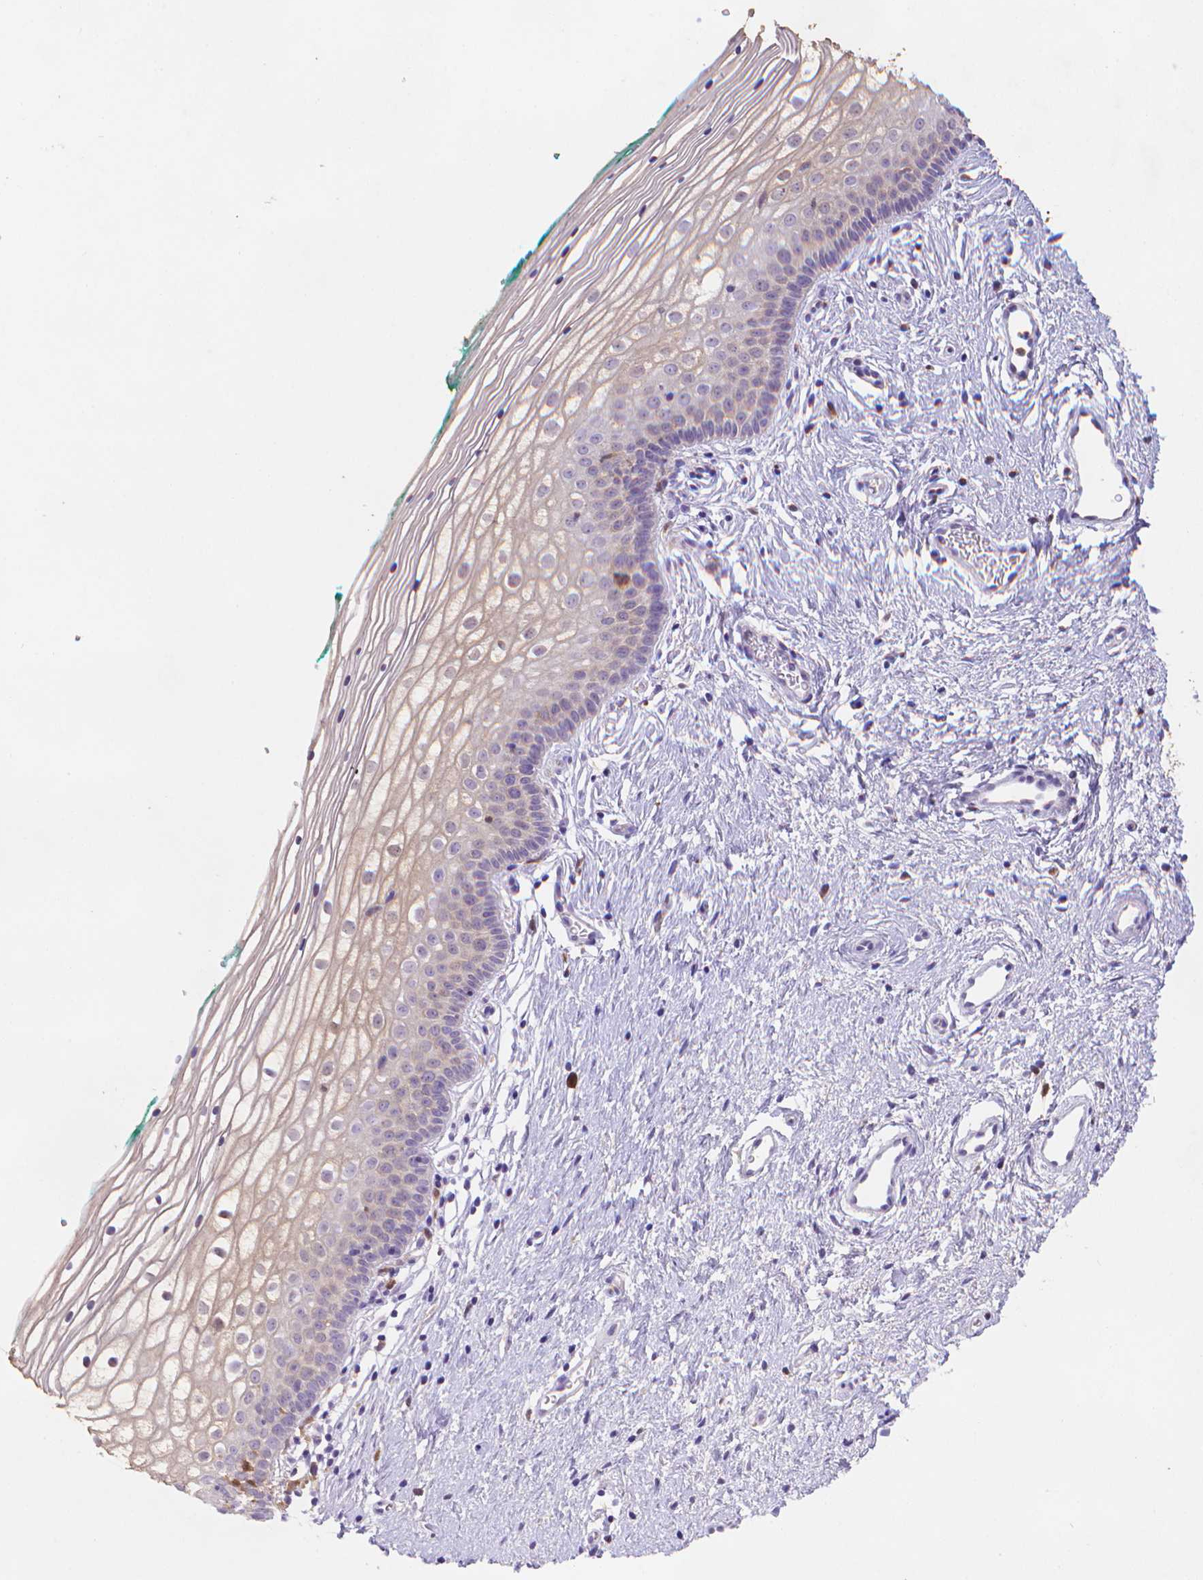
{"staining": {"intensity": "negative", "quantity": "none", "location": "none"}, "tissue": "vagina", "cell_type": "Squamous epithelial cells", "image_type": "normal", "snomed": [{"axis": "morphology", "description": "Normal tissue, NOS"}, {"axis": "topography", "description": "Vagina"}], "caption": "A micrograph of human vagina is negative for staining in squamous epithelial cells. Nuclei are stained in blue.", "gene": "FGD2", "patient": {"sex": "female", "age": 36}}